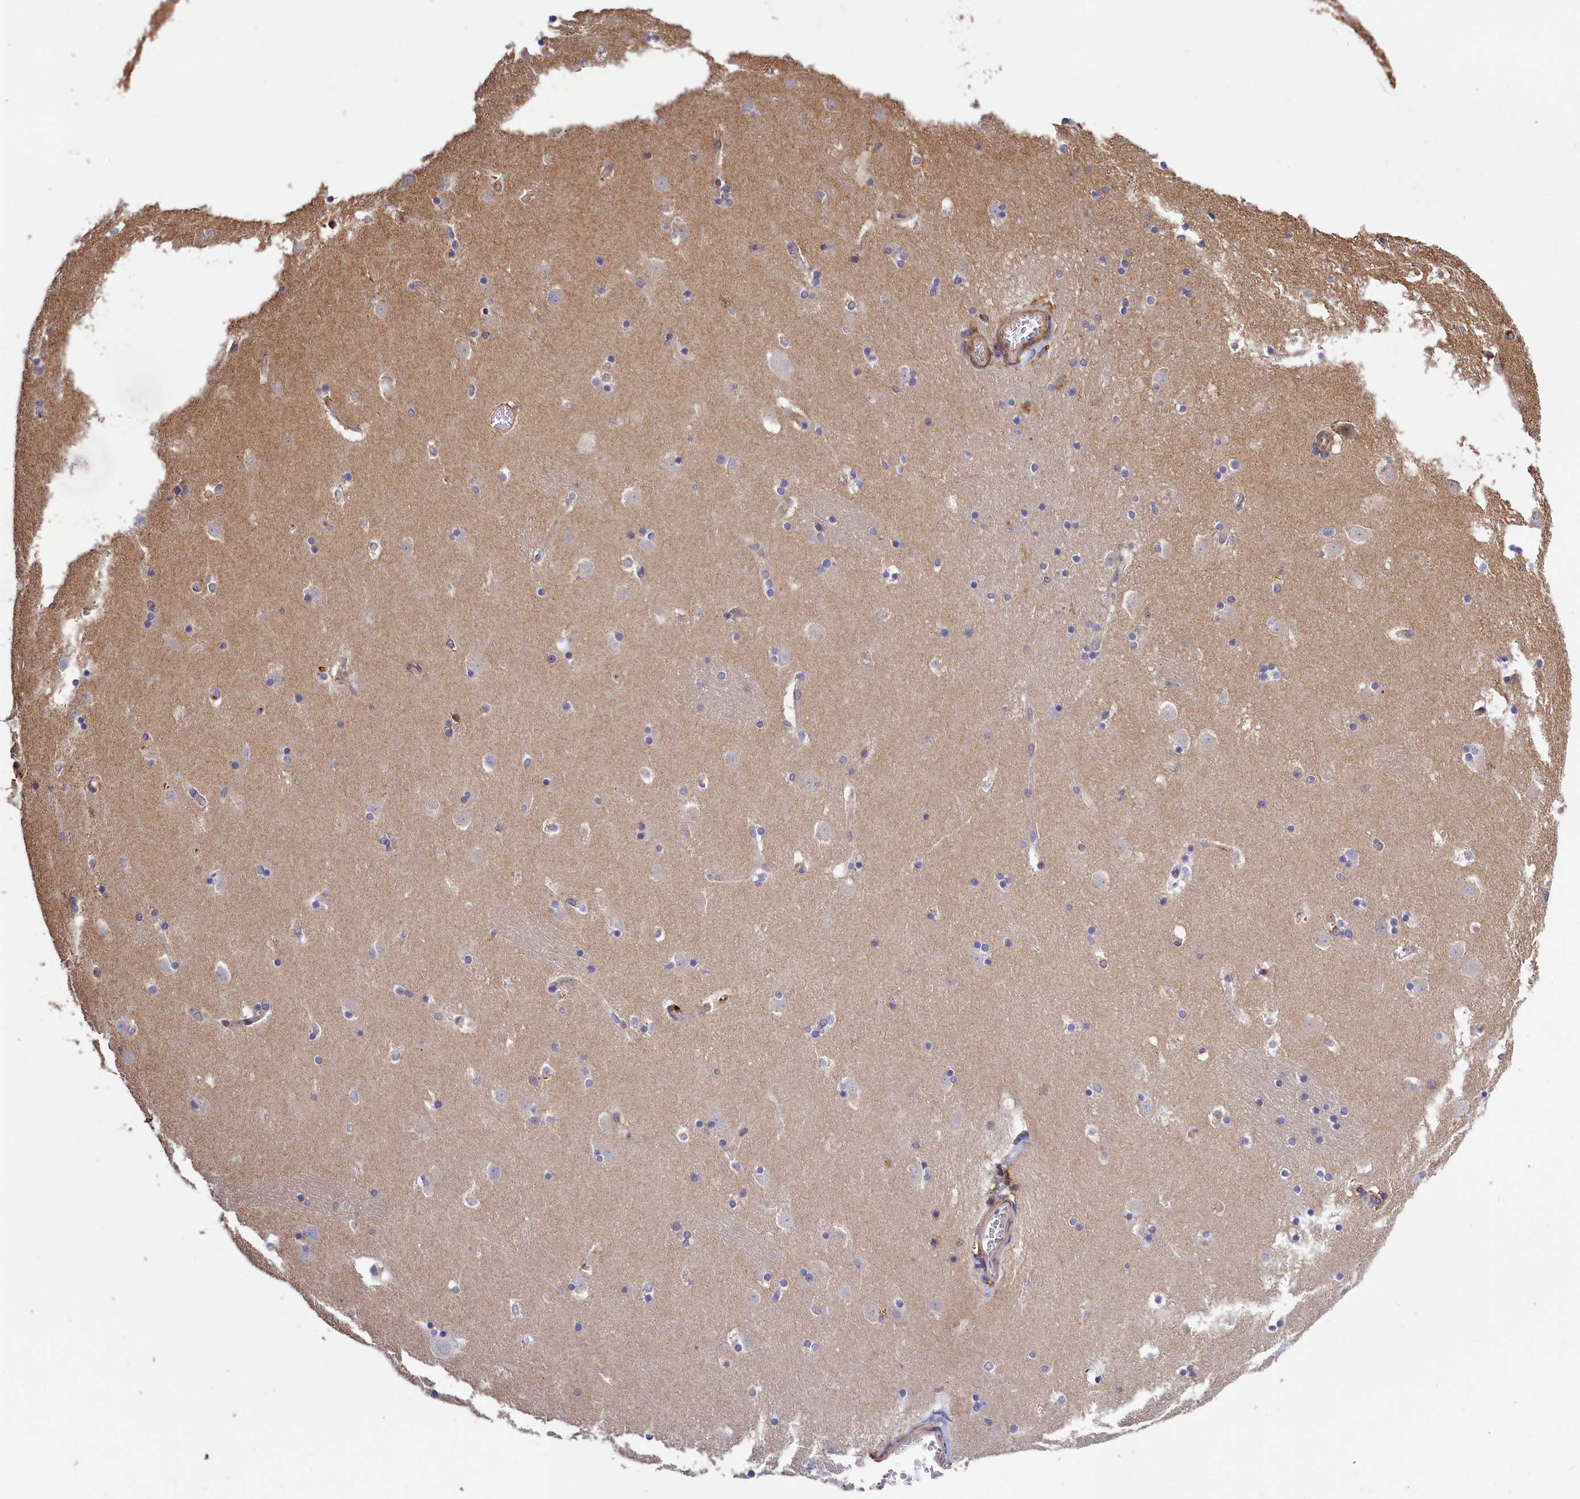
{"staining": {"intensity": "moderate", "quantity": "<25%", "location": "cytoplasmic/membranous"}, "tissue": "caudate", "cell_type": "Glial cells", "image_type": "normal", "snomed": [{"axis": "morphology", "description": "Normal tissue, NOS"}, {"axis": "topography", "description": "Lateral ventricle wall"}], "caption": "Immunohistochemistry (IHC) (DAB (3,3'-diaminobenzidine)) staining of benign caudate exhibits moderate cytoplasmic/membranous protein staining in about <25% of glial cells.", "gene": "ANKRD27", "patient": {"sex": "male", "age": 45}}